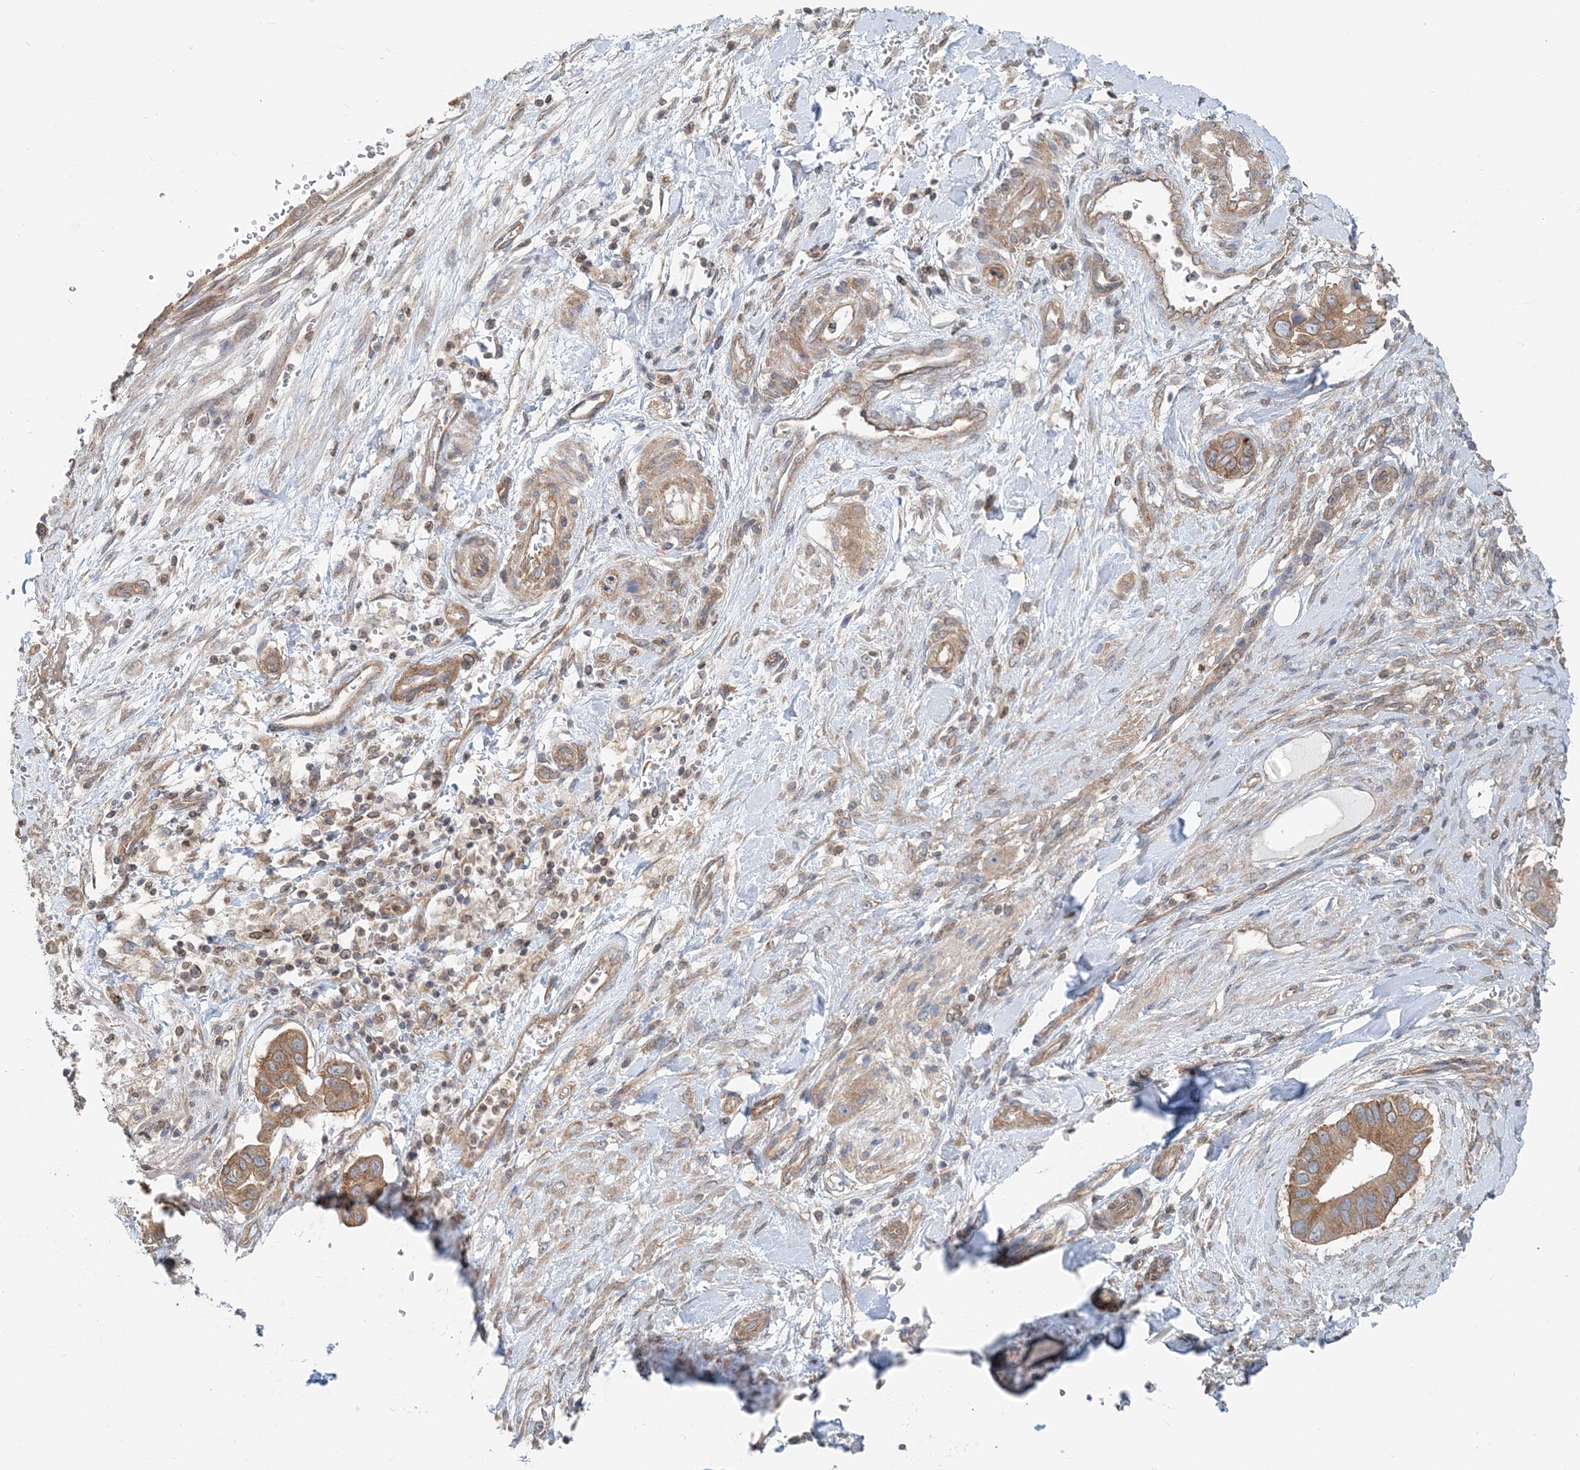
{"staining": {"intensity": "moderate", "quantity": ">75%", "location": "cytoplasmic/membranous"}, "tissue": "pancreatic cancer", "cell_type": "Tumor cells", "image_type": "cancer", "snomed": [{"axis": "morphology", "description": "Adenocarcinoma, NOS"}, {"axis": "topography", "description": "Pancreas"}], "caption": "There is medium levels of moderate cytoplasmic/membranous staining in tumor cells of pancreatic cancer, as demonstrated by immunohistochemical staining (brown color).", "gene": "MOB4", "patient": {"sex": "male", "age": 68}}